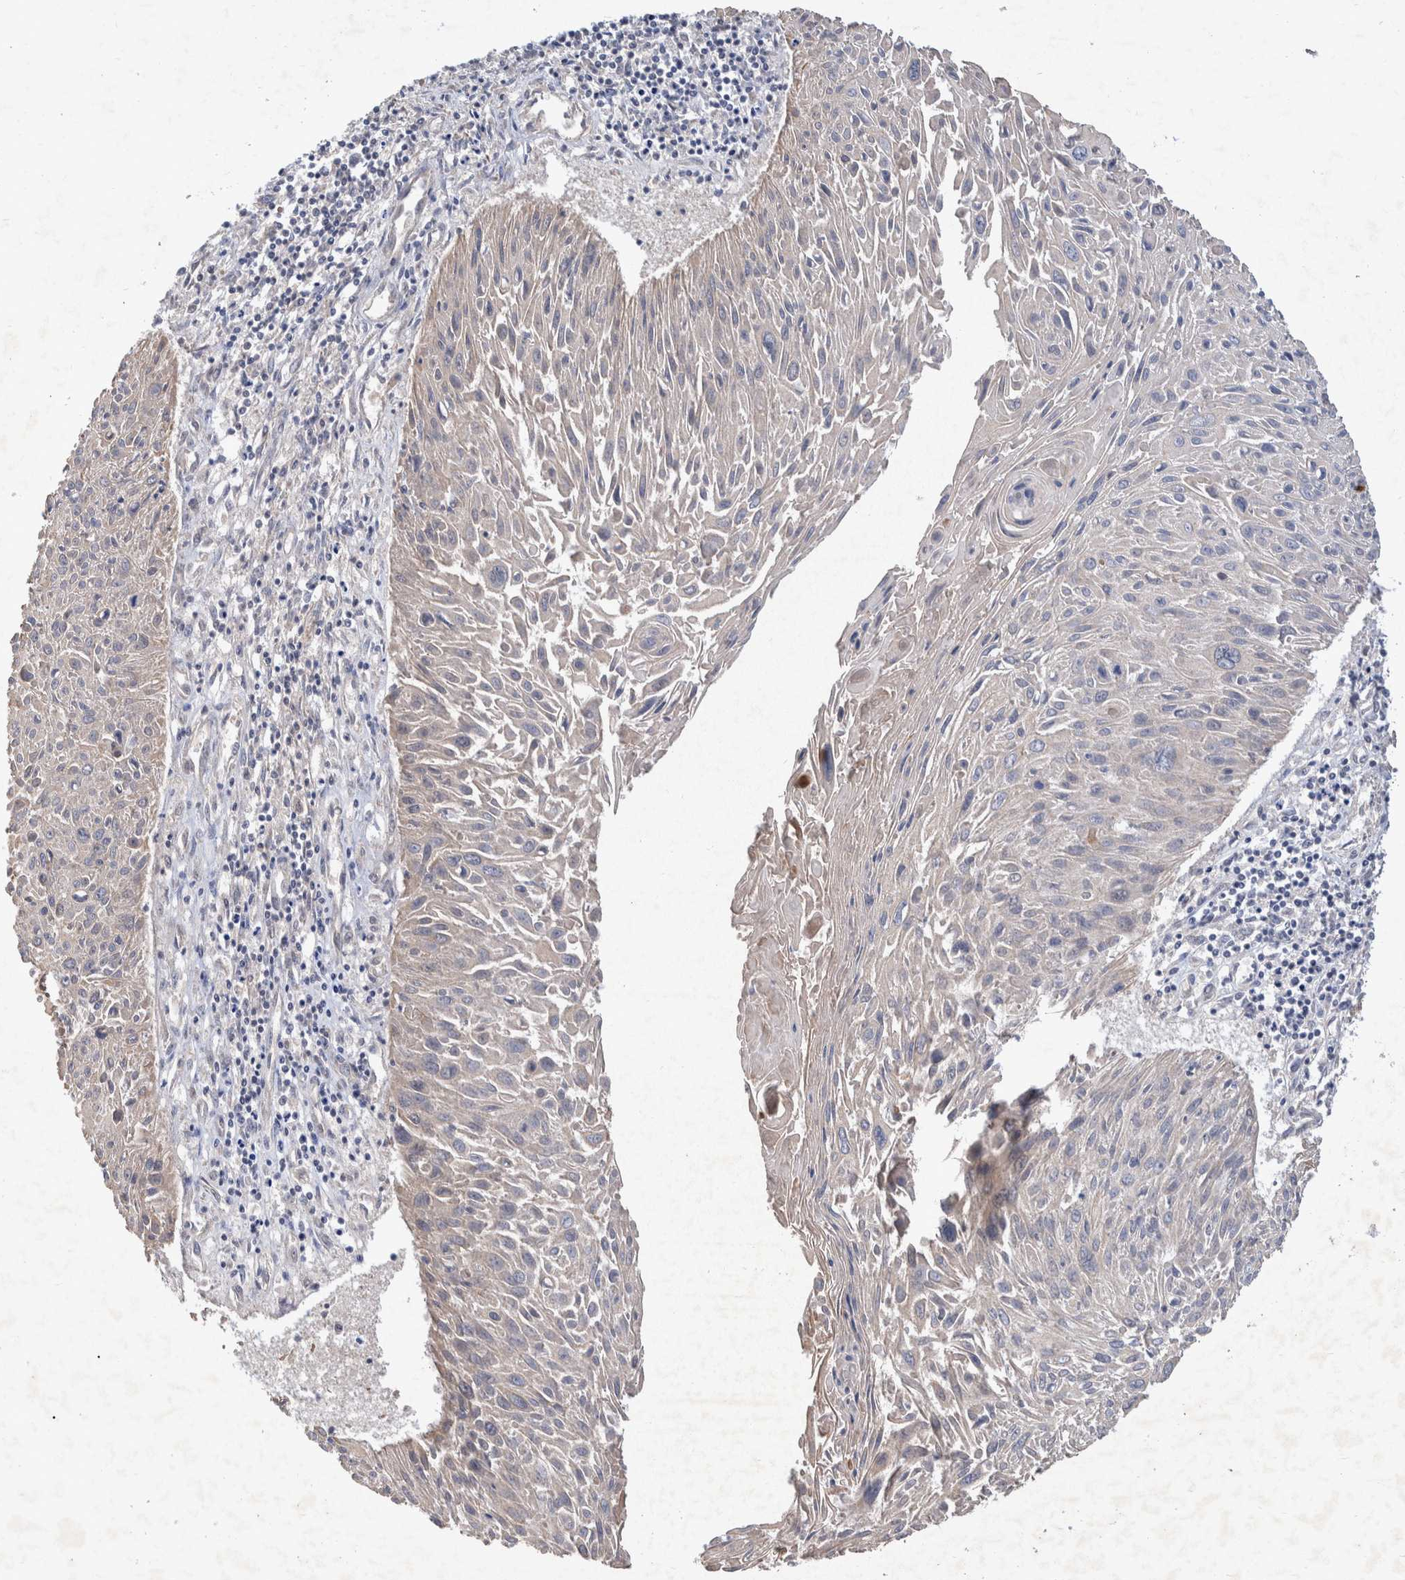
{"staining": {"intensity": "negative", "quantity": "none", "location": "none"}, "tissue": "cervical cancer", "cell_type": "Tumor cells", "image_type": "cancer", "snomed": [{"axis": "morphology", "description": "Squamous cell carcinoma, NOS"}, {"axis": "topography", "description": "Cervix"}], "caption": "Immunohistochemistry image of human cervical cancer stained for a protein (brown), which demonstrates no positivity in tumor cells. (Immunohistochemistry (ihc), brightfield microscopy, high magnification).", "gene": "PLPBP", "patient": {"sex": "female", "age": 51}}